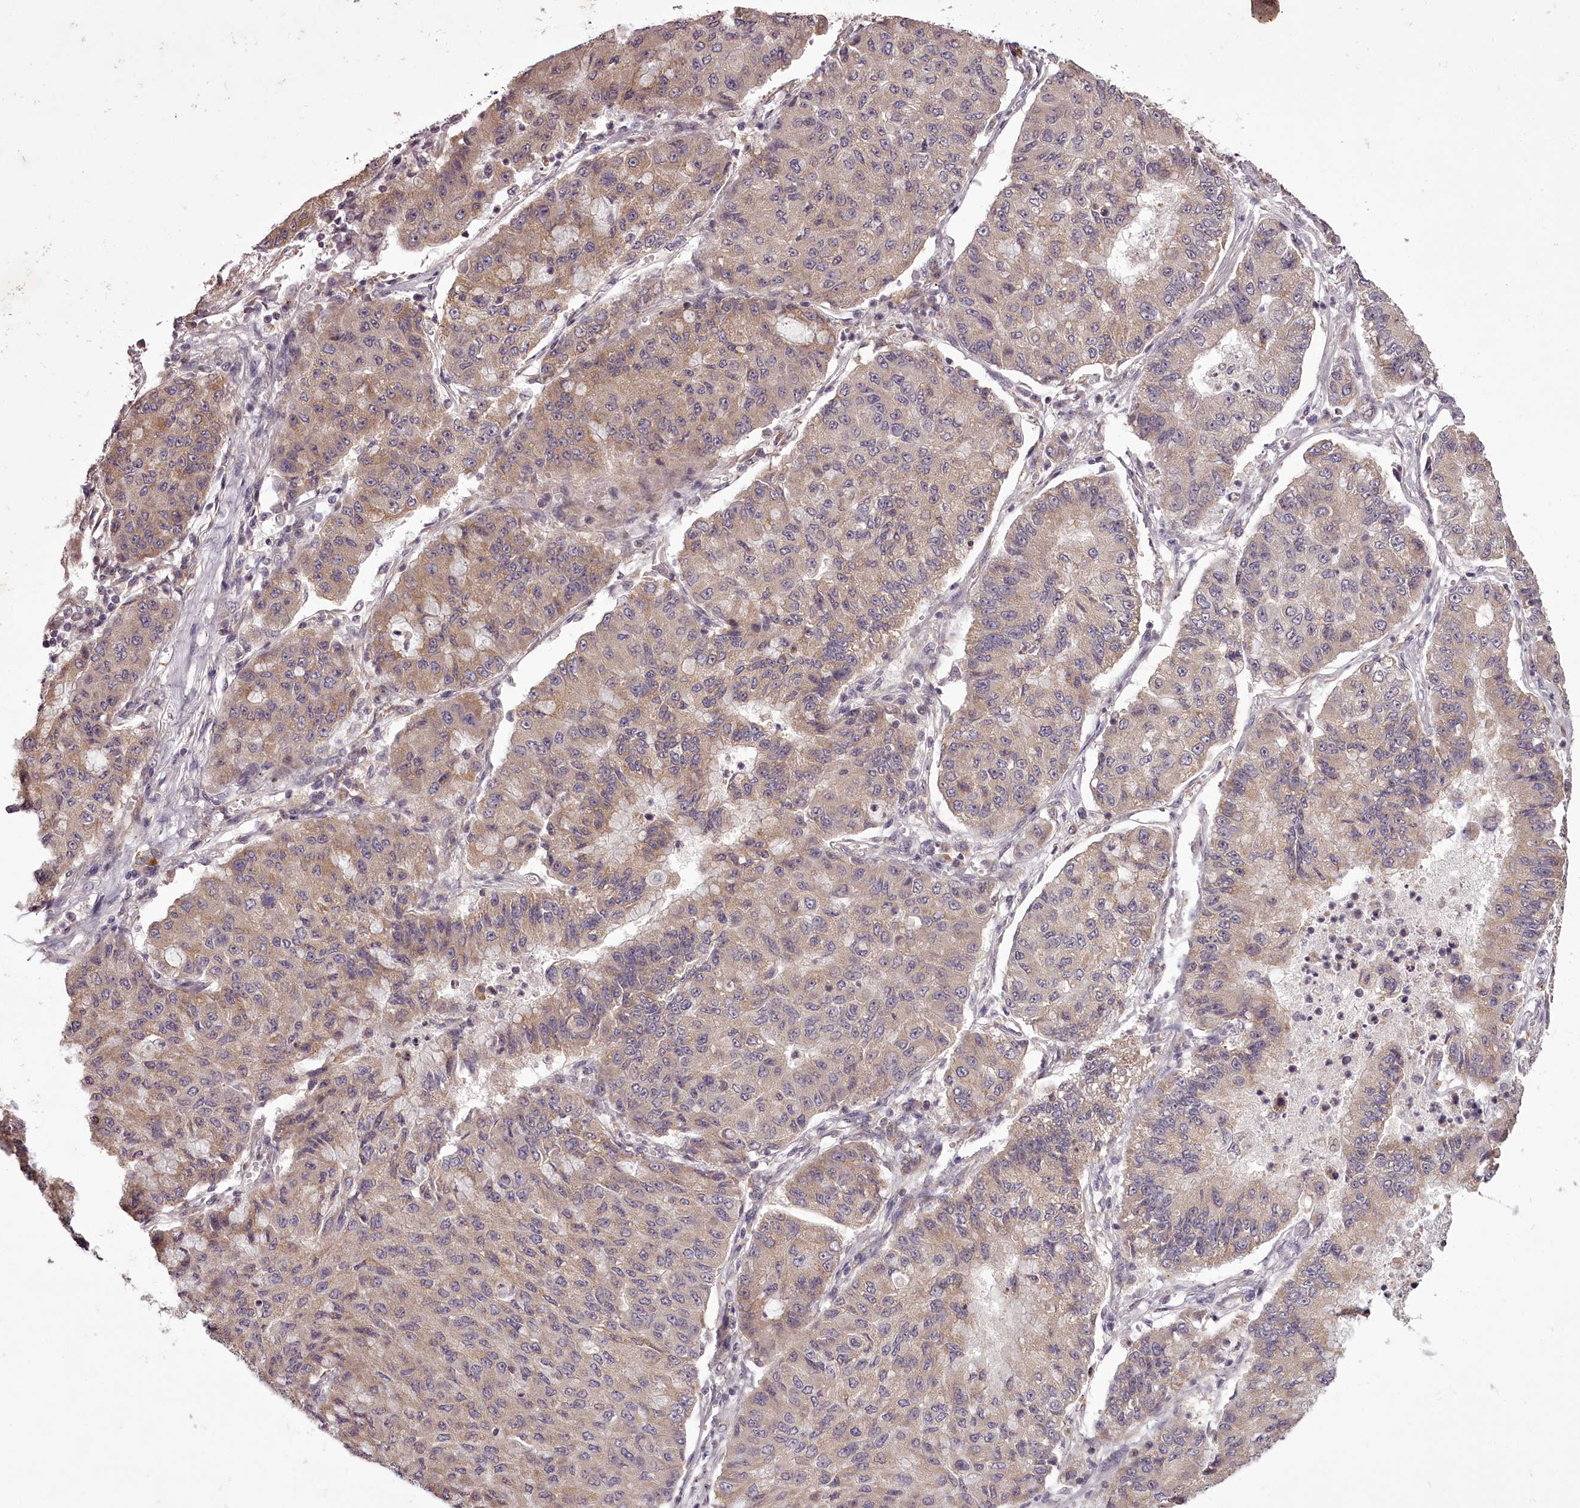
{"staining": {"intensity": "weak", "quantity": "25%-75%", "location": "cytoplasmic/membranous"}, "tissue": "lung cancer", "cell_type": "Tumor cells", "image_type": "cancer", "snomed": [{"axis": "morphology", "description": "Squamous cell carcinoma, NOS"}, {"axis": "topography", "description": "Lung"}], "caption": "Lung squamous cell carcinoma tissue displays weak cytoplasmic/membranous positivity in approximately 25%-75% of tumor cells, visualized by immunohistochemistry.", "gene": "CCDC92", "patient": {"sex": "male", "age": 74}}